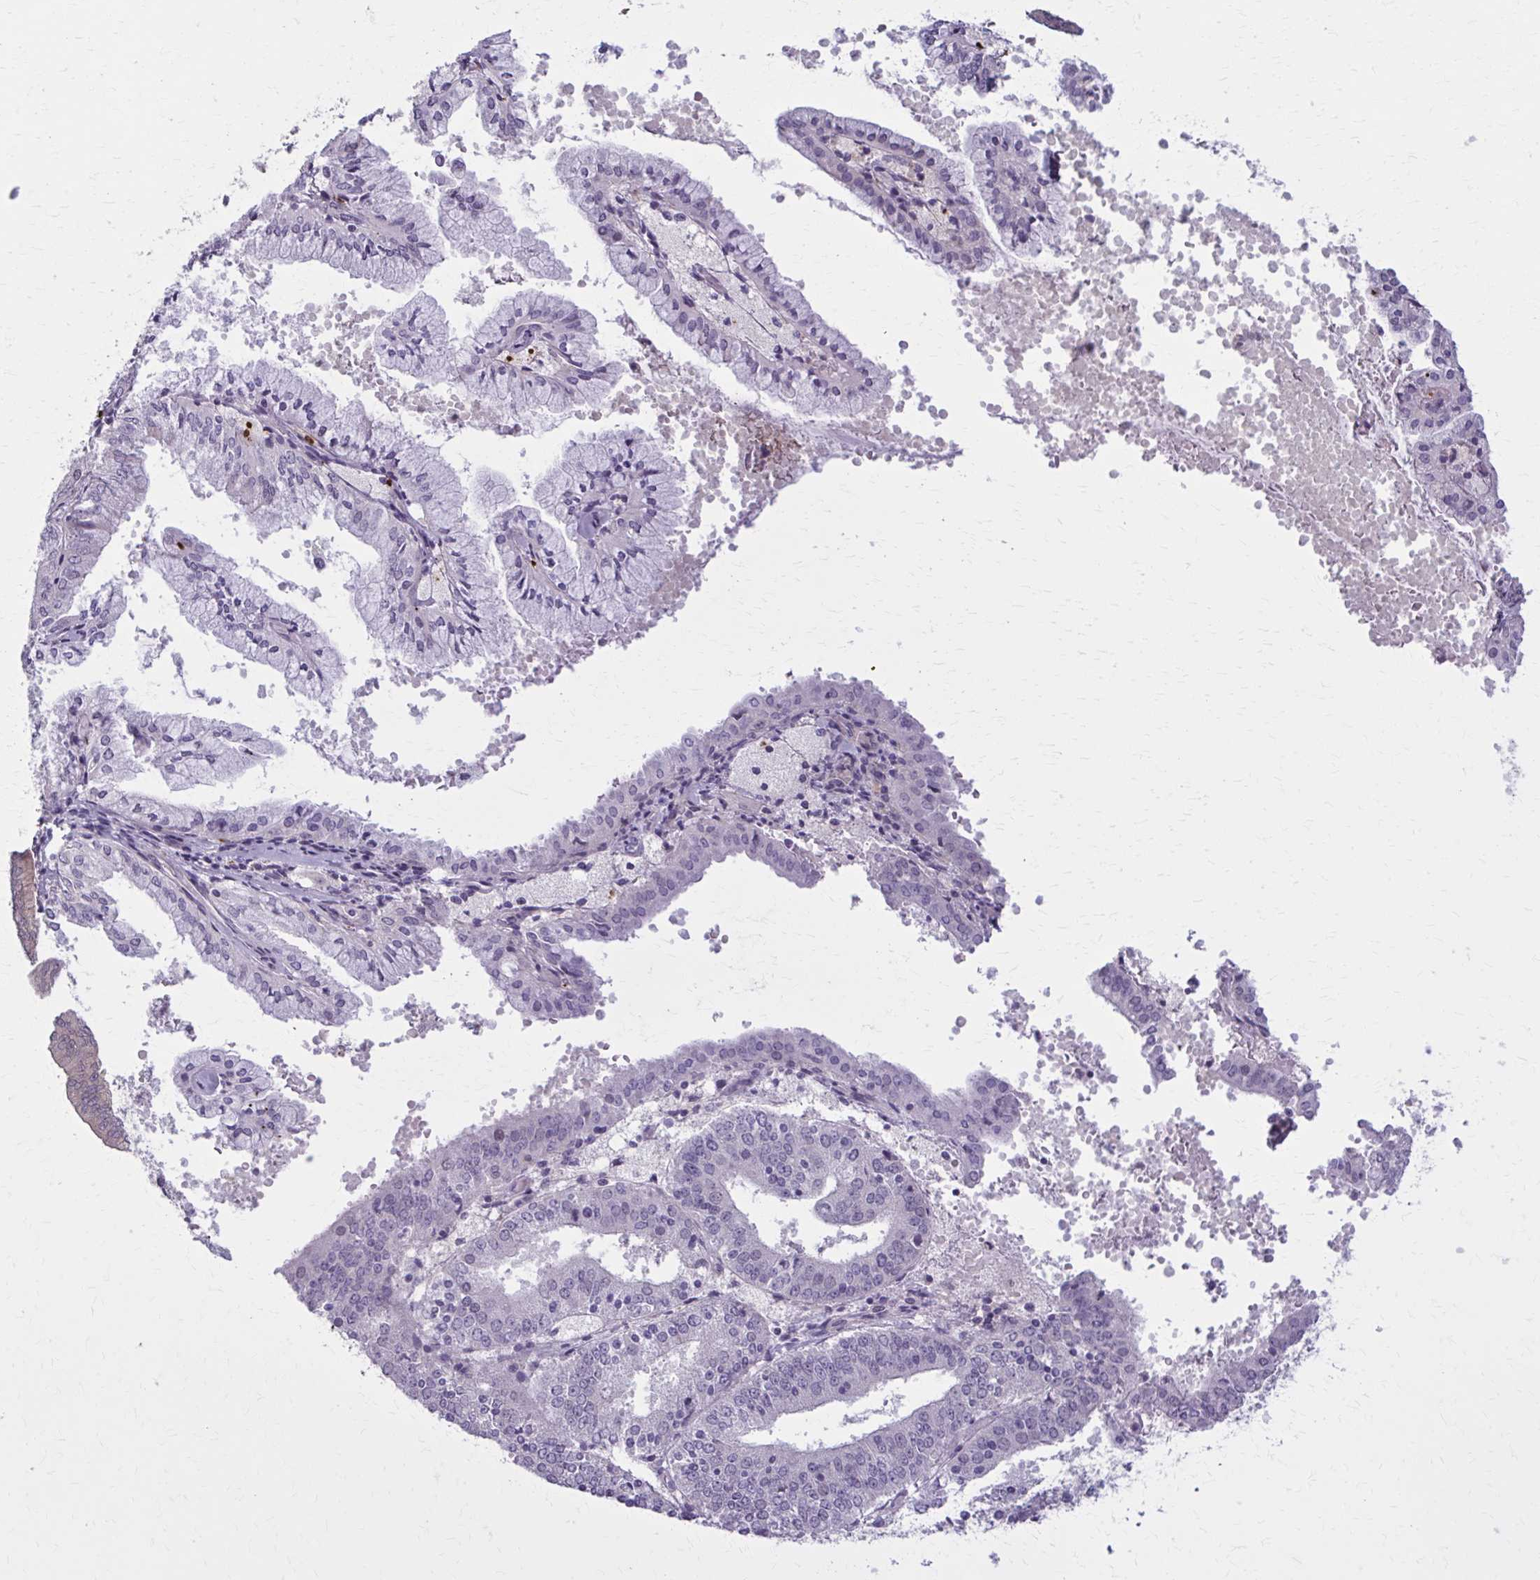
{"staining": {"intensity": "negative", "quantity": "none", "location": "none"}, "tissue": "endometrial cancer", "cell_type": "Tumor cells", "image_type": "cancer", "snomed": [{"axis": "morphology", "description": "Adenocarcinoma, NOS"}, {"axis": "topography", "description": "Endometrium"}], "caption": "Human endometrial adenocarcinoma stained for a protein using IHC reveals no positivity in tumor cells.", "gene": "NUMBL", "patient": {"sex": "female", "age": 63}}